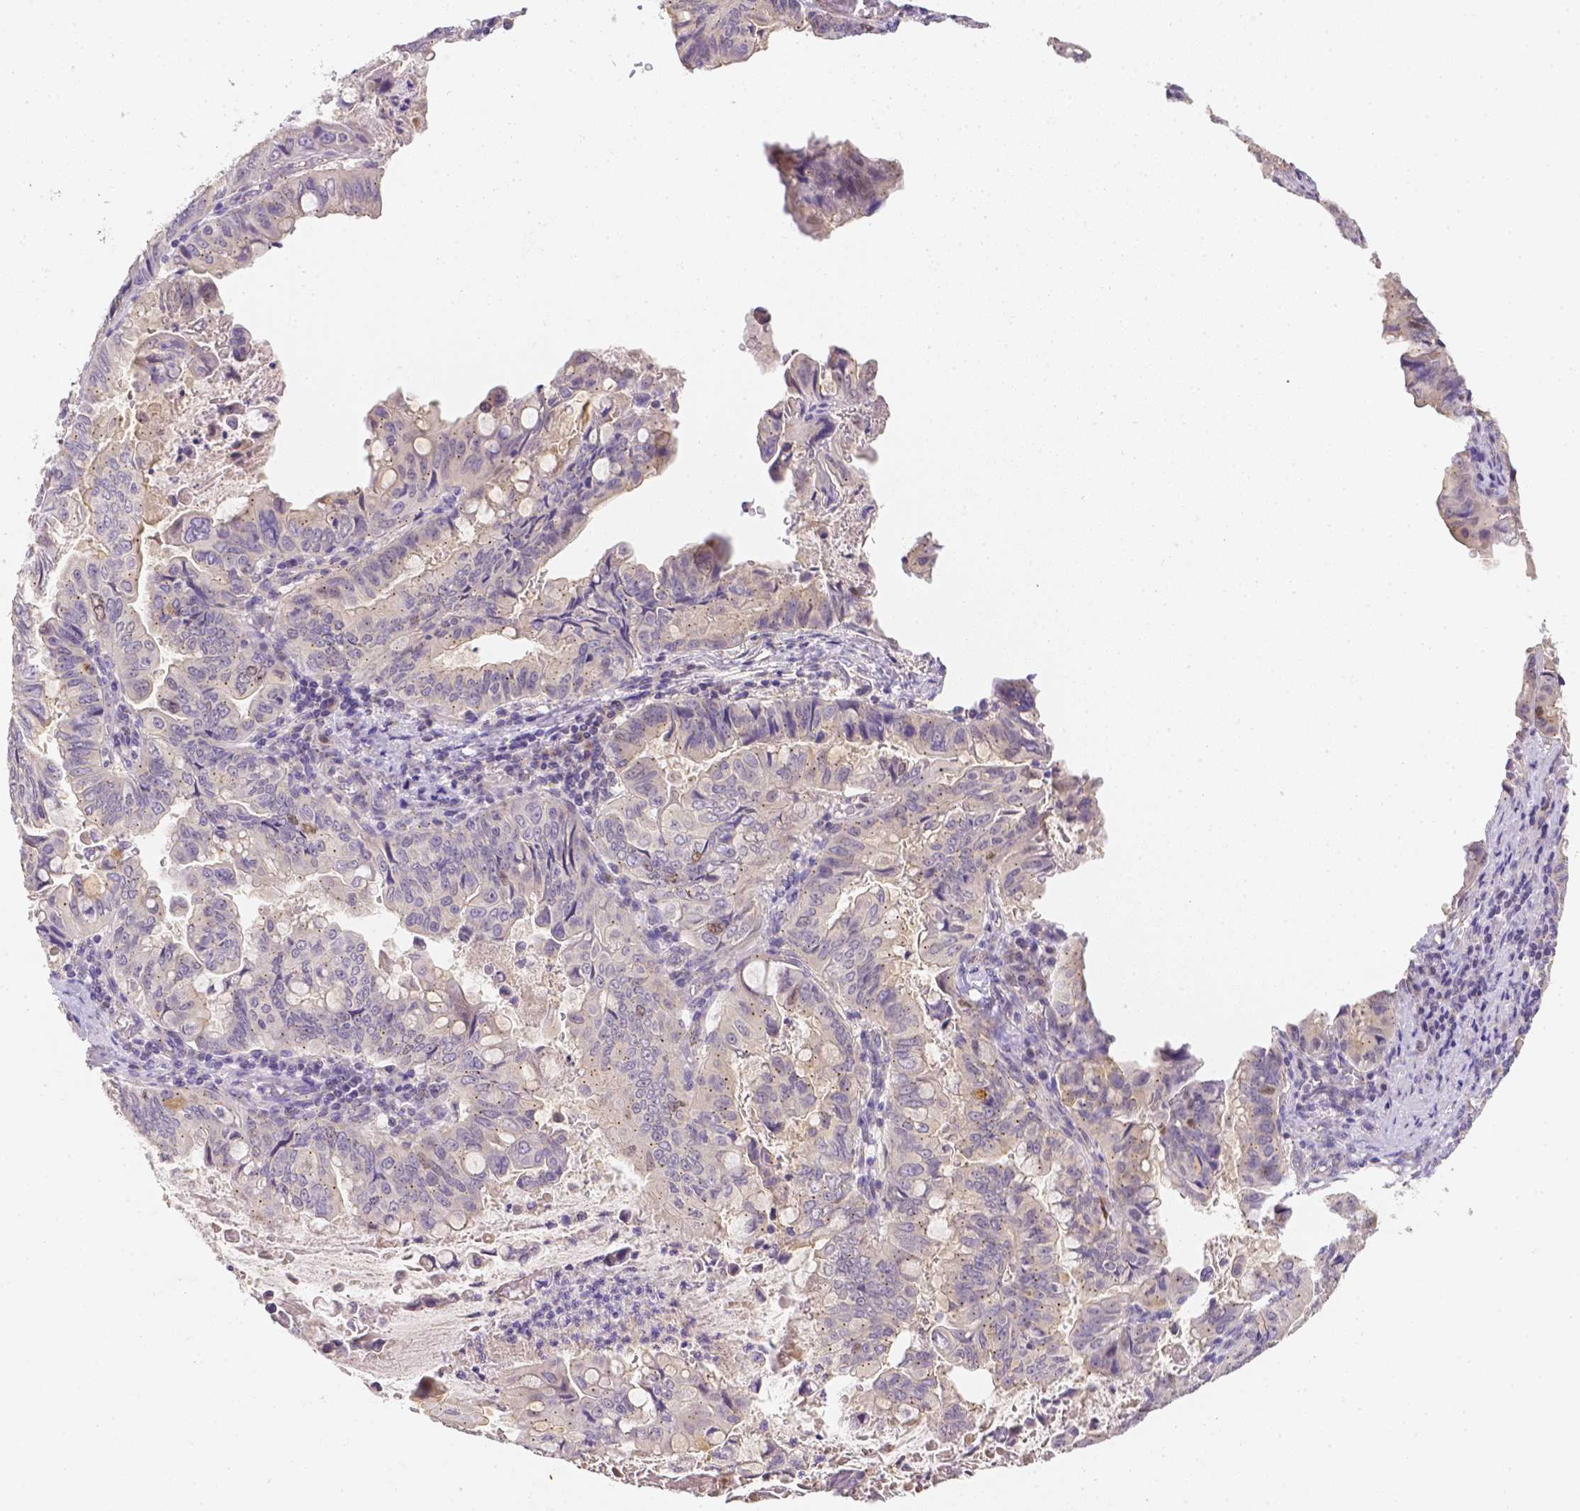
{"staining": {"intensity": "negative", "quantity": "none", "location": "none"}, "tissue": "stomach cancer", "cell_type": "Tumor cells", "image_type": "cancer", "snomed": [{"axis": "morphology", "description": "Adenocarcinoma, NOS"}, {"axis": "topography", "description": "Stomach, upper"}], "caption": "Tumor cells show no significant positivity in adenocarcinoma (stomach).", "gene": "C10orf67", "patient": {"sex": "male", "age": 80}}